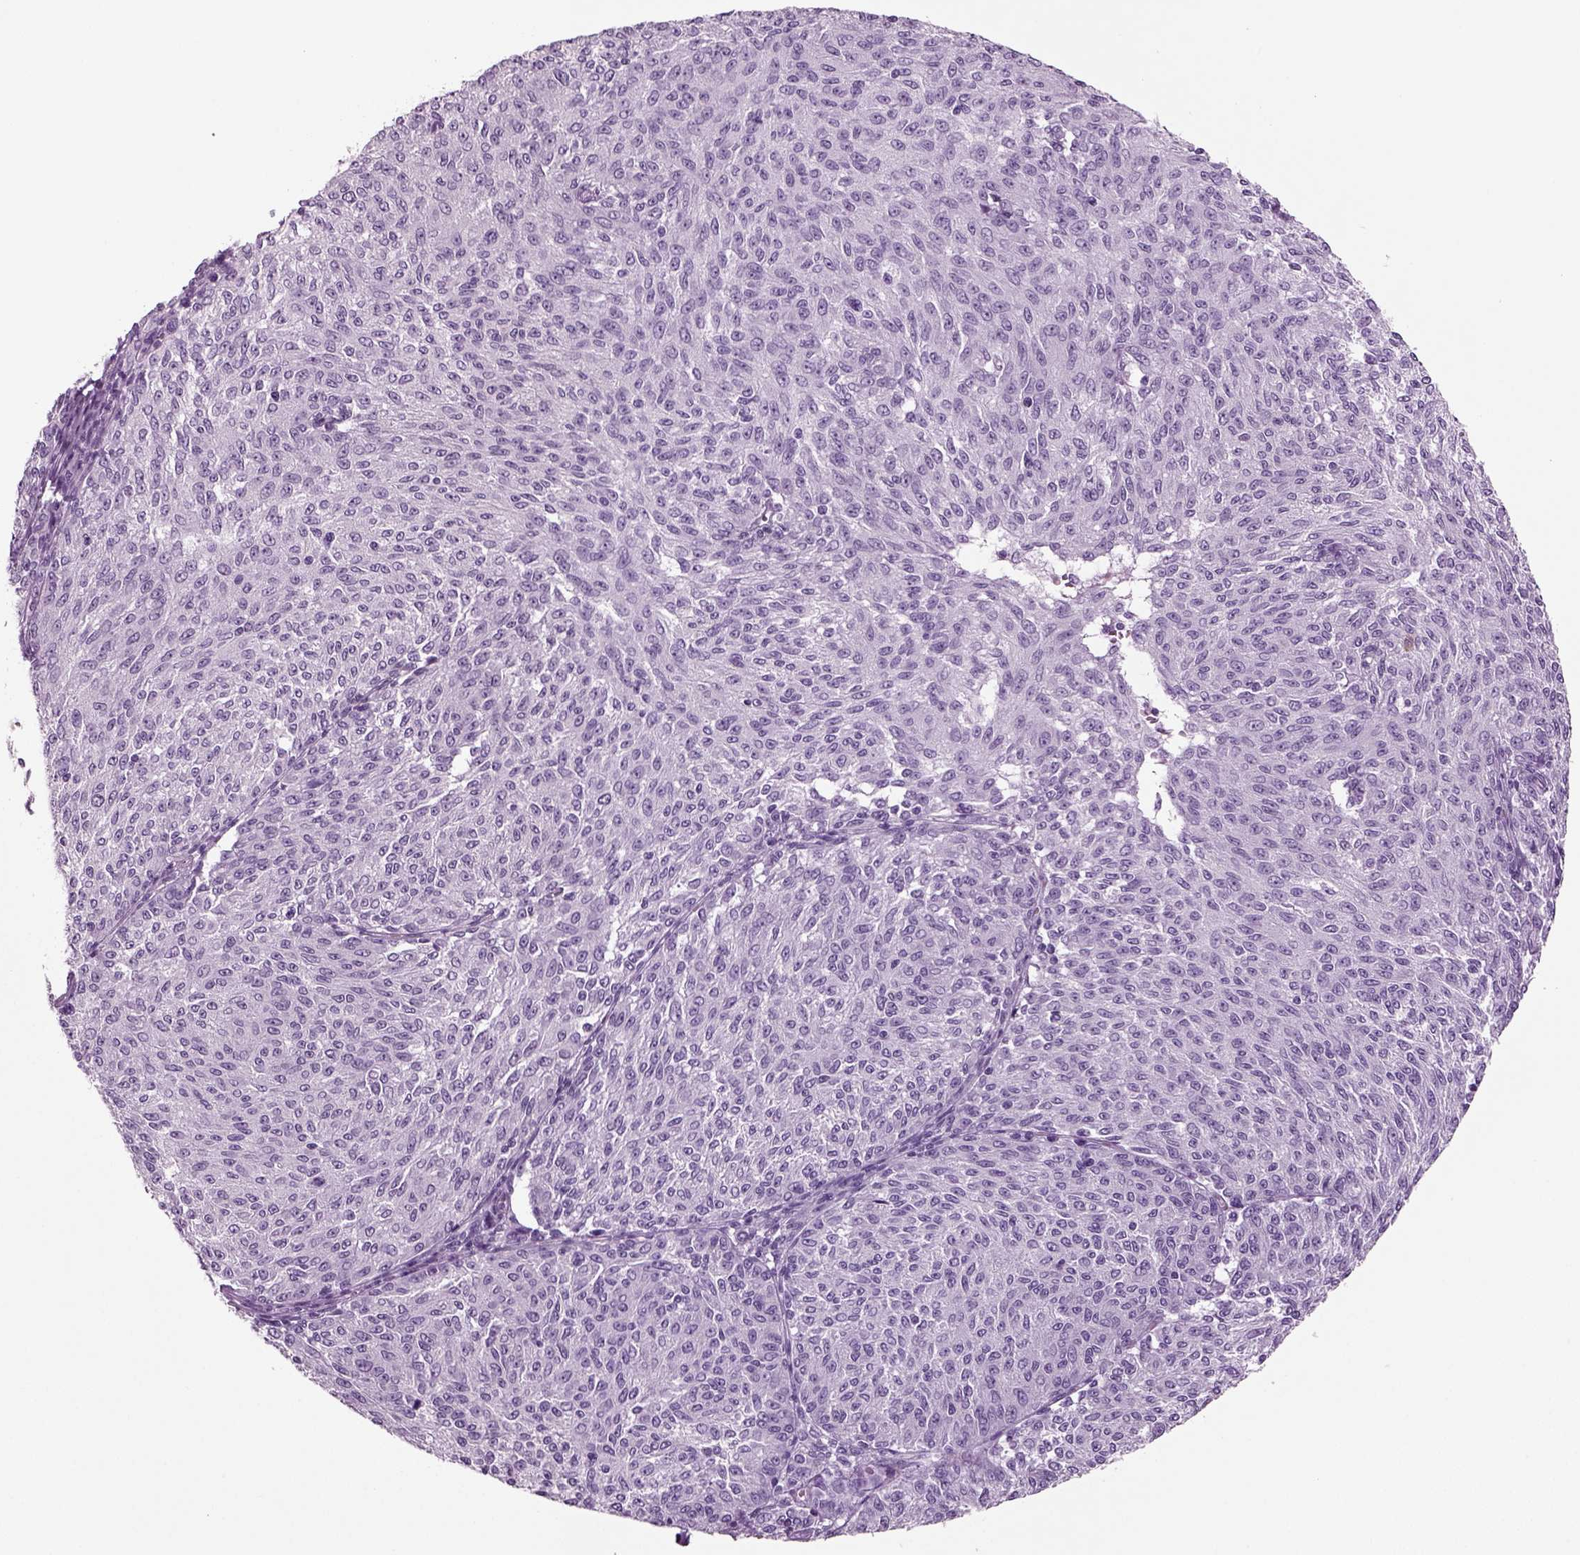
{"staining": {"intensity": "negative", "quantity": "none", "location": "none"}, "tissue": "melanoma", "cell_type": "Tumor cells", "image_type": "cancer", "snomed": [{"axis": "morphology", "description": "Malignant melanoma, NOS"}, {"axis": "topography", "description": "Skin"}], "caption": "Immunohistochemistry micrograph of malignant melanoma stained for a protein (brown), which reveals no staining in tumor cells.", "gene": "CRABP1", "patient": {"sex": "female", "age": 72}}